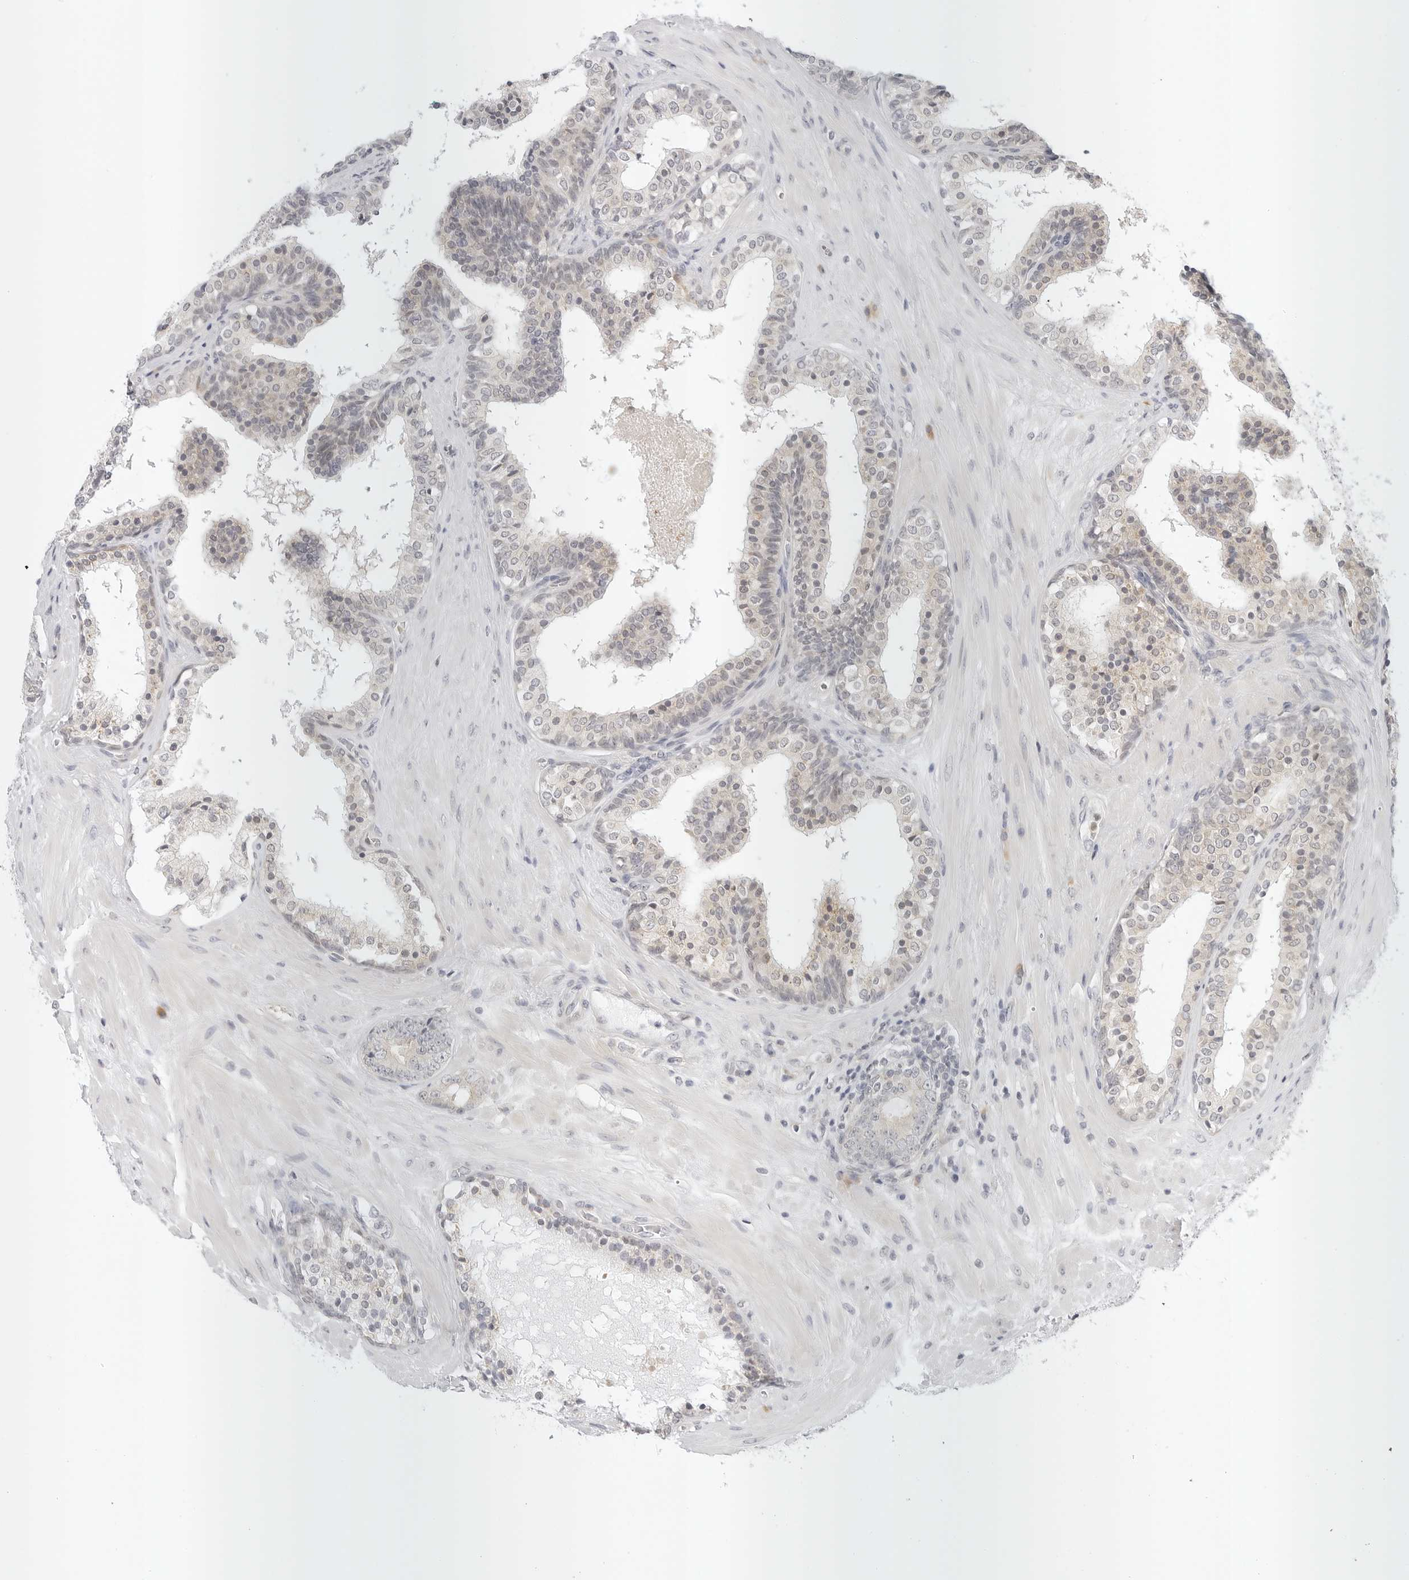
{"staining": {"intensity": "negative", "quantity": "none", "location": "none"}, "tissue": "prostate cancer", "cell_type": "Tumor cells", "image_type": "cancer", "snomed": [{"axis": "morphology", "description": "Adenocarcinoma, High grade"}, {"axis": "topography", "description": "Prostate"}], "caption": "Photomicrograph shows no significant protein positivity in tumor cells of prostate cancer. The staining is performed using DAB brown chromogen with nuclei counter-stained in using hematoxylin.", "gene": "TCP1", "patient": {"sex": "male", "age": 56}}